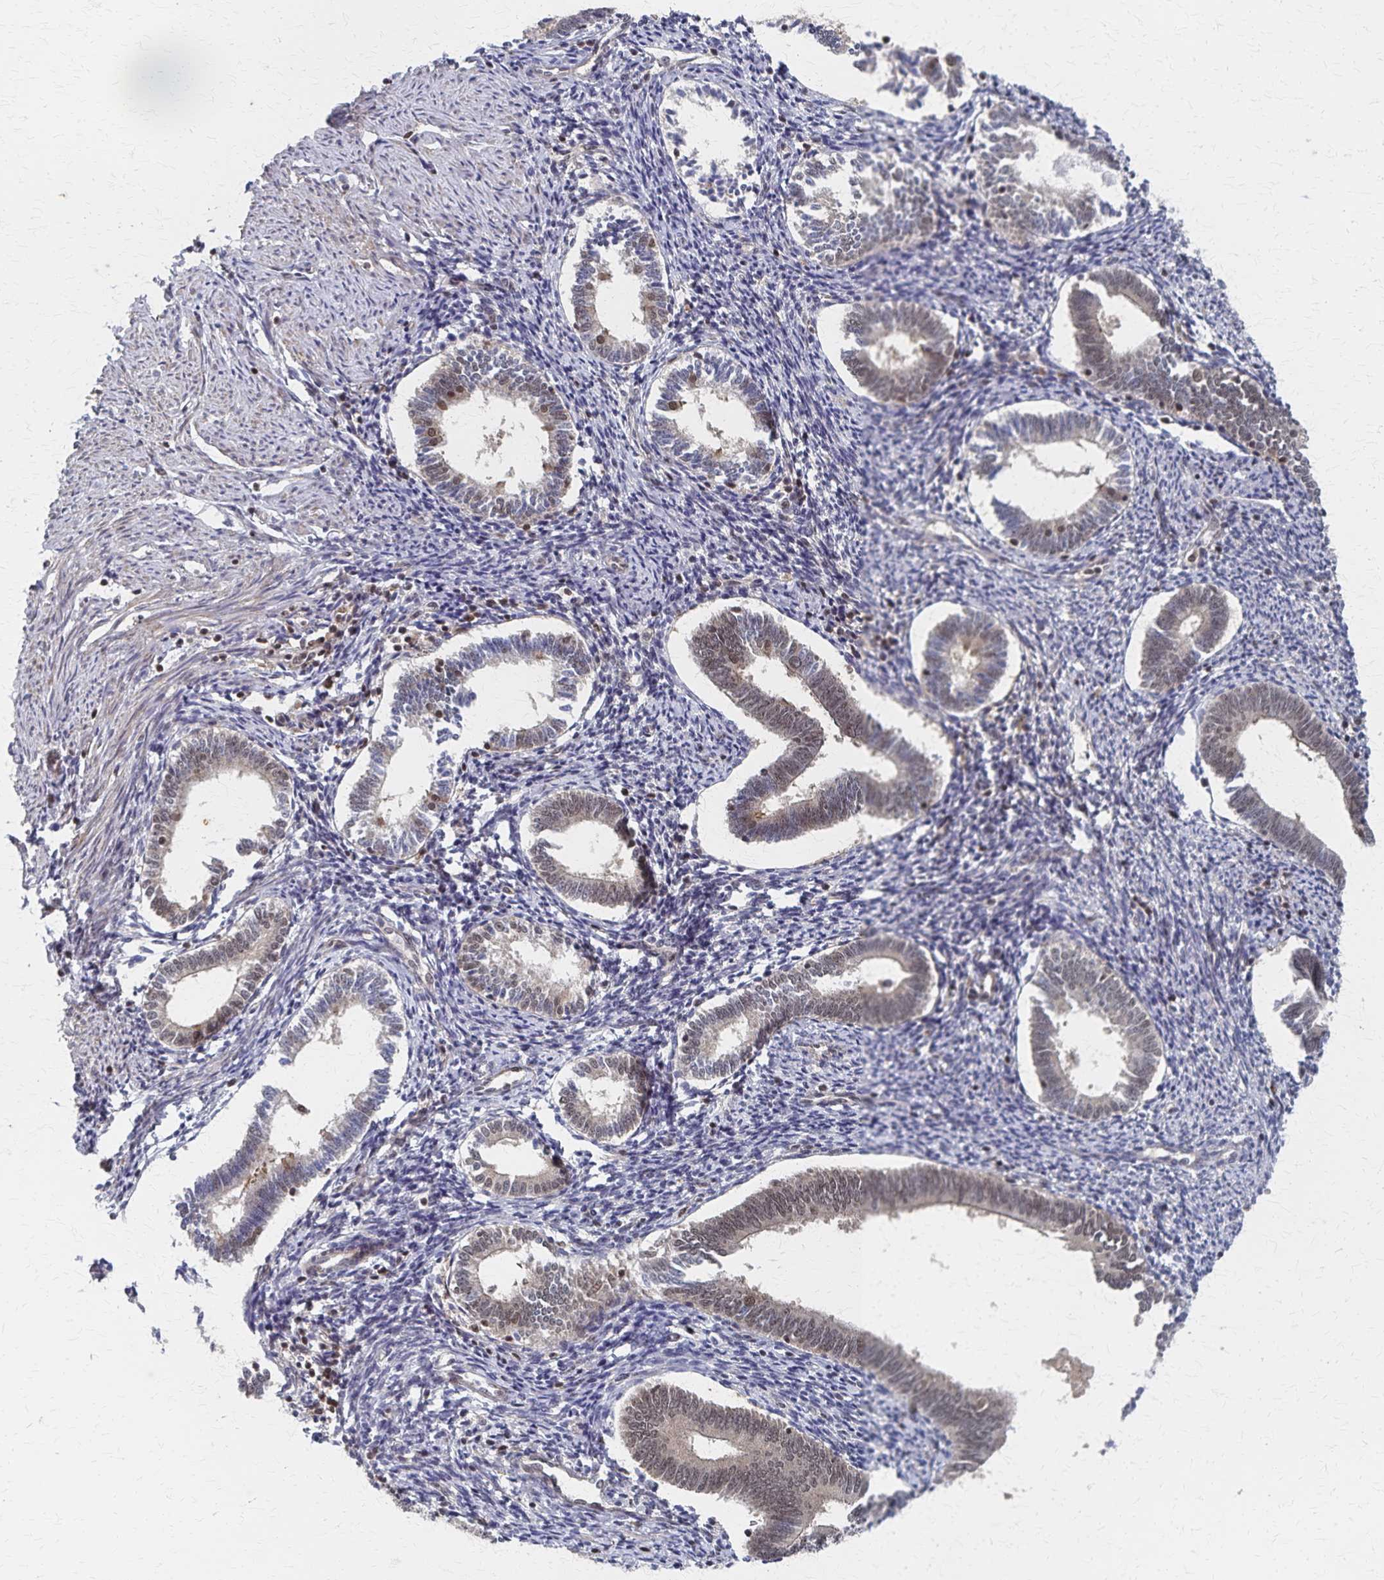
{"staining": {"intensity": "moderate", "quantity": "25%-75%", "location": "nuclear"}, "tissue": "endometrium", "cell_type": "Cells in endometrial stroma", "image_type": "normal", "snomed": [{"axis": "morphology", "description": "Normal tissue, NOS"}, {"axis": "topography", "description": "Endometrium"}], "caption": "Immunohistochemical staining of unremarkable human endometrium shows medium levels of moderate nuclear positivity in about 25%-75% of cells in endometrial stroma. (IHC, brightfield microscopy, high magnification).", "gene": "GTF2B", "patient": {"sex": "female", "age": 41}}